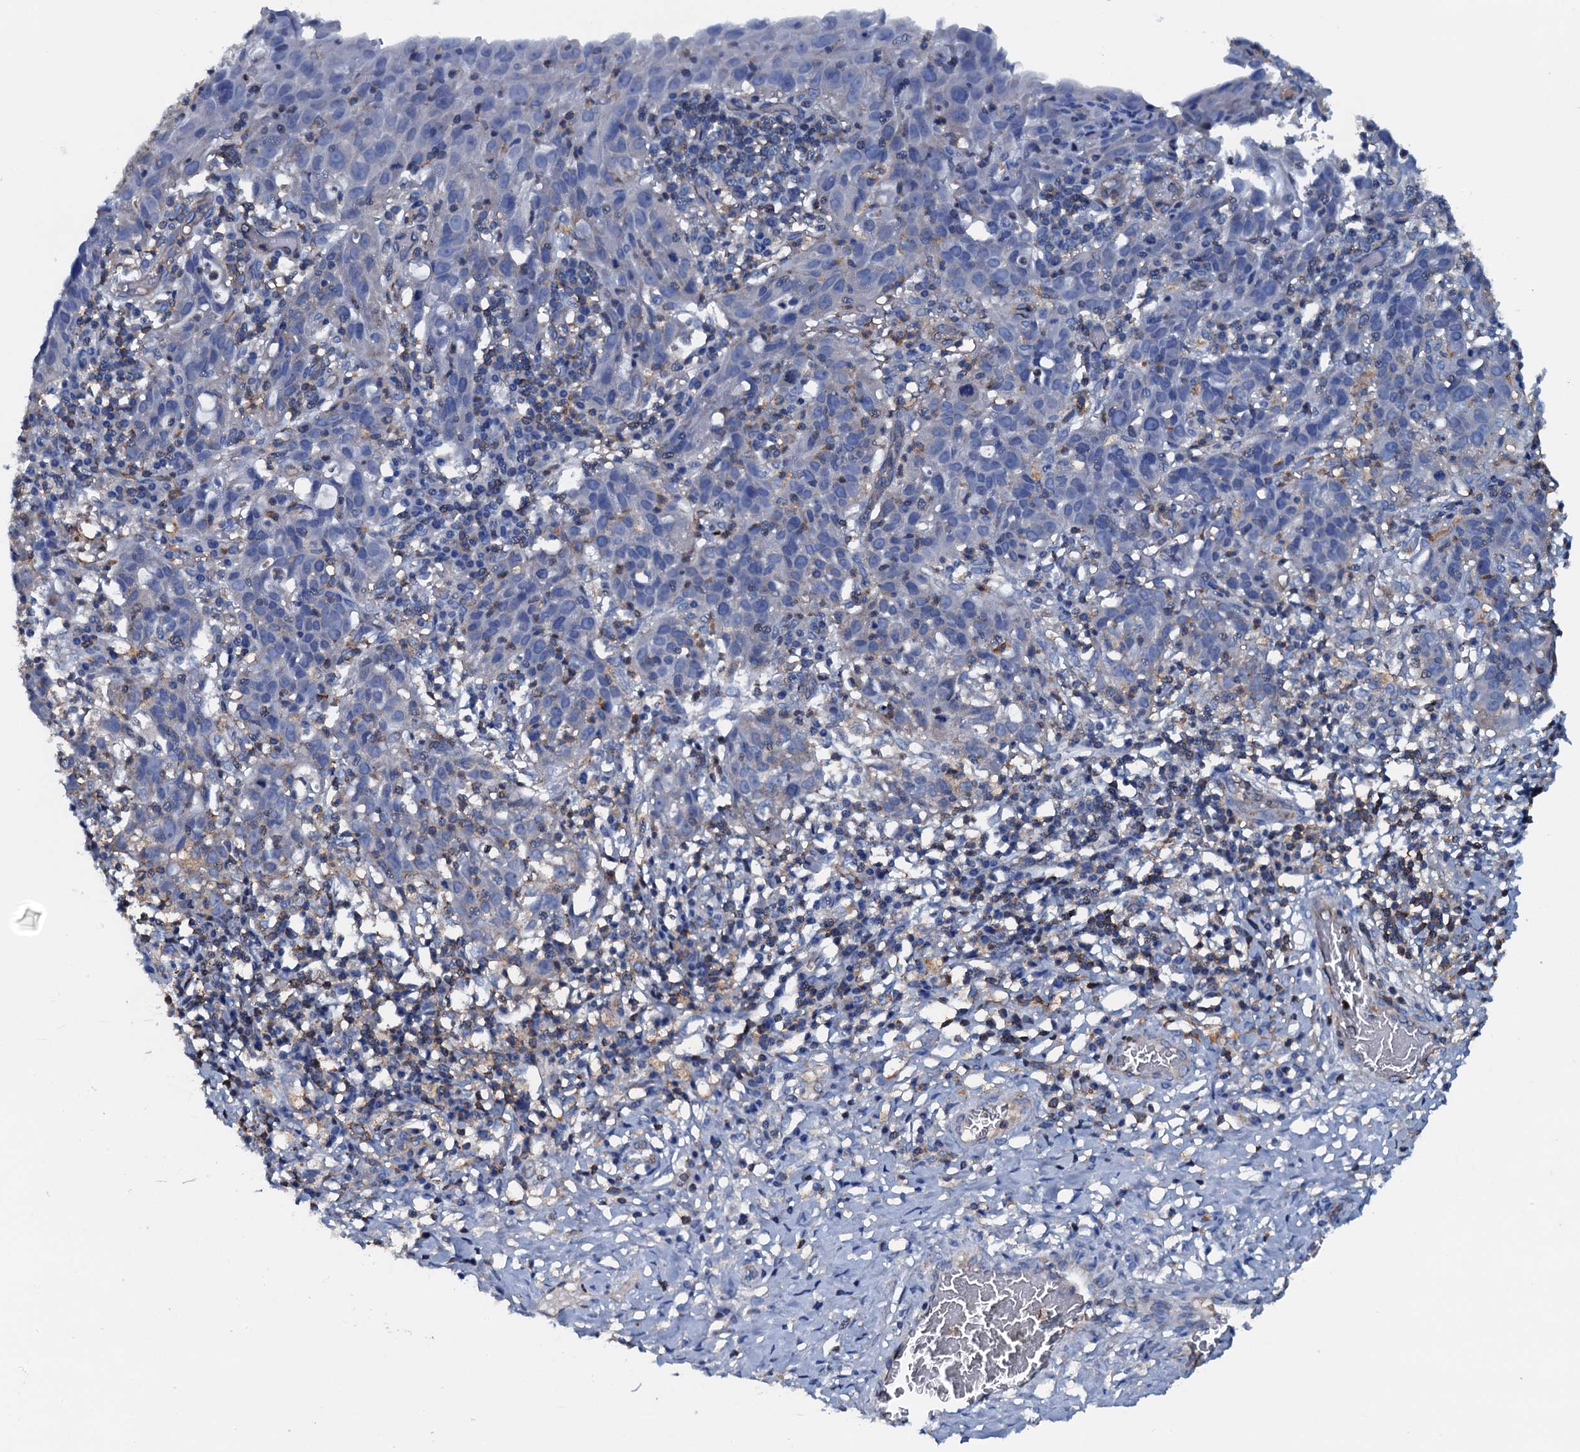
{"staining": {"intensity": "negative", "quantity": "none", "location": "none"}, "tissue": "cervical cancer", "cell_type": "Tumor cells", "image_type": "cancer", "snomed": [{"axis": "morphology", "description": "Squamous cell carcinoma, NOS"}, {"axis": "topography", "description": "Cervix"}], "caption": "Immunohistochemistry of cervical cancer shows no staining in tumor cells.", "gene": "MS4A4E", "patient": {"sex": "female", "age": 50}}